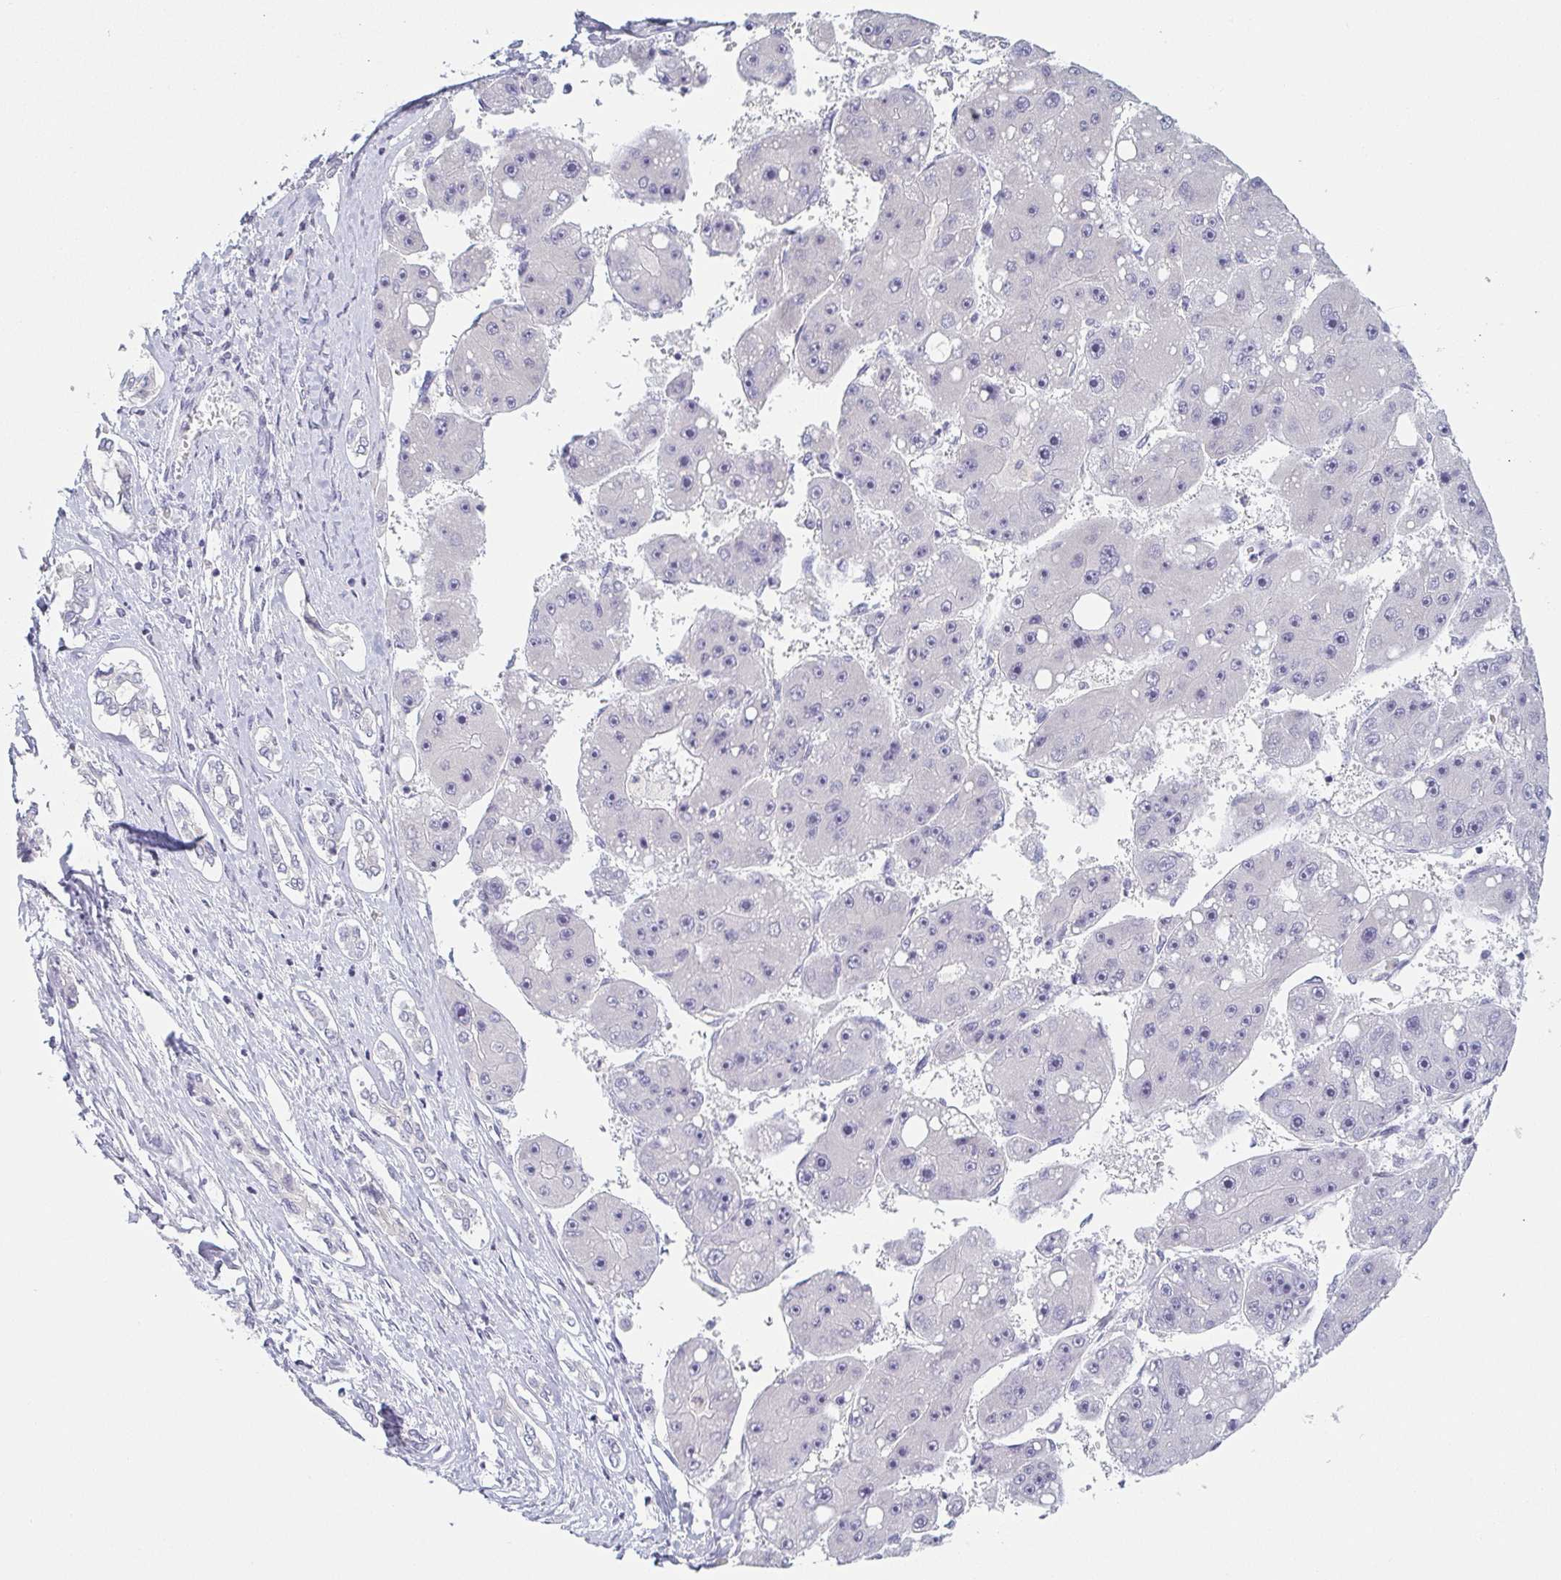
{"staining": {"intensity": "negative", "quantity": "none", "location": "none"}, "tissue": "liver cancer", "cell_type": "Tumor cells", "image_type": "cancer", "snomed": [{"axis": "morphology", "description": "Carcinoma, Hepatocellular, NOS"}, {"axis": "topography", "description": "Liver"}], "caption": "Immunohistochemistry image of human liver cancer stained for a protein (brown), which reveals no staining in tumor cells.", "gene": "PRR27", "patient": {"sex": "female", "age": 61}}